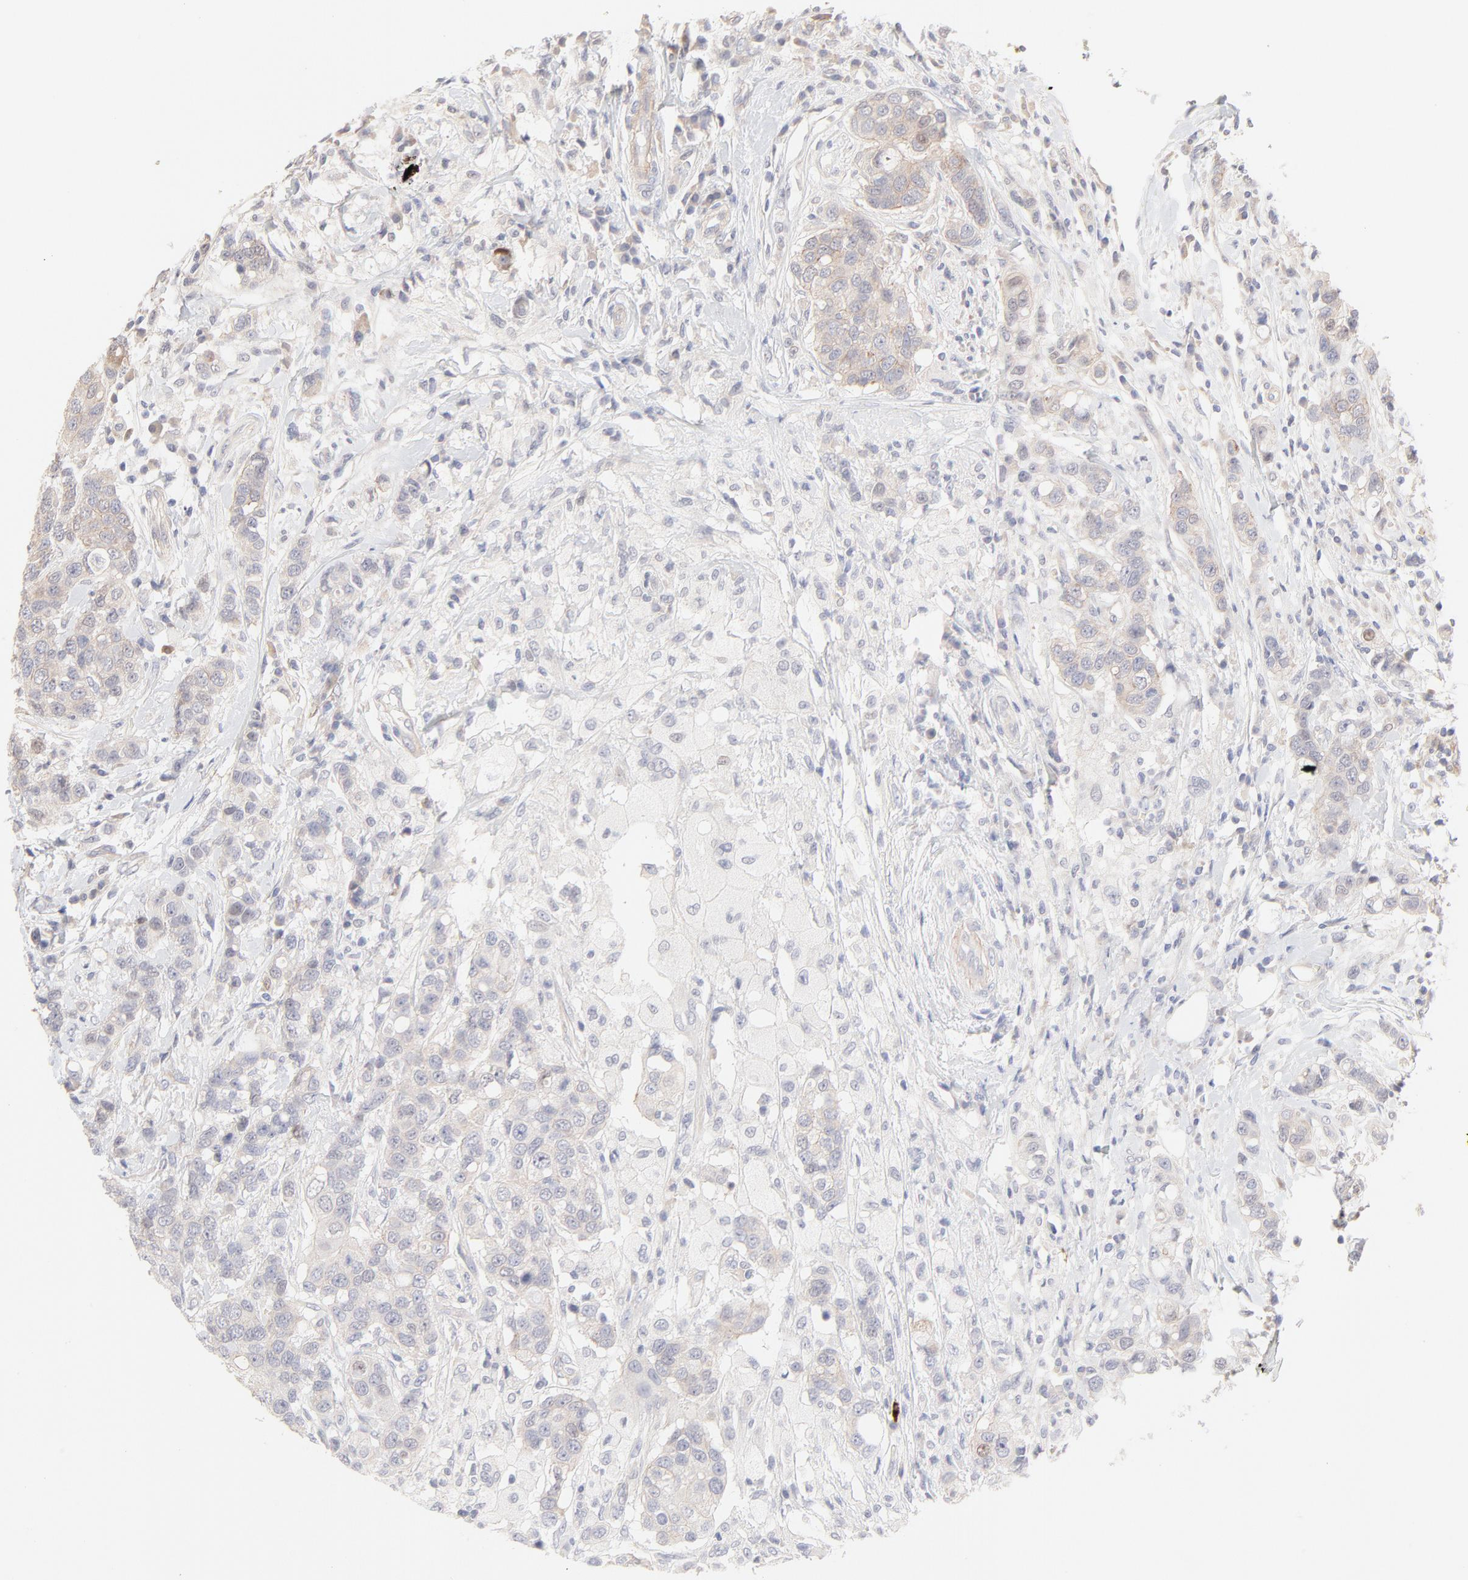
{"staining": {"intensity": "weak", "quantity": "<25%", "location": "cytoplasmic/membranous"}, "tissue": "breast cancer", "cell_type": "Tumor cells", "image_type": "cancer", "snomed": [{"axis": "morphology", "description": "Duct carcinoma"}, {"axis": "topography", "description": "Breast"}], "caption": "An IHC photomicrograph of intraductal carcinoma (breast) is shown. There is no staining in tumor cells of intraductal carcinoma (breast). The staining is performed using DAB brown chromogen with nuclei counter-stained in using hematoxylin.", "gene": "ELF3", "patient": {"sex": "female", "age": 27}}